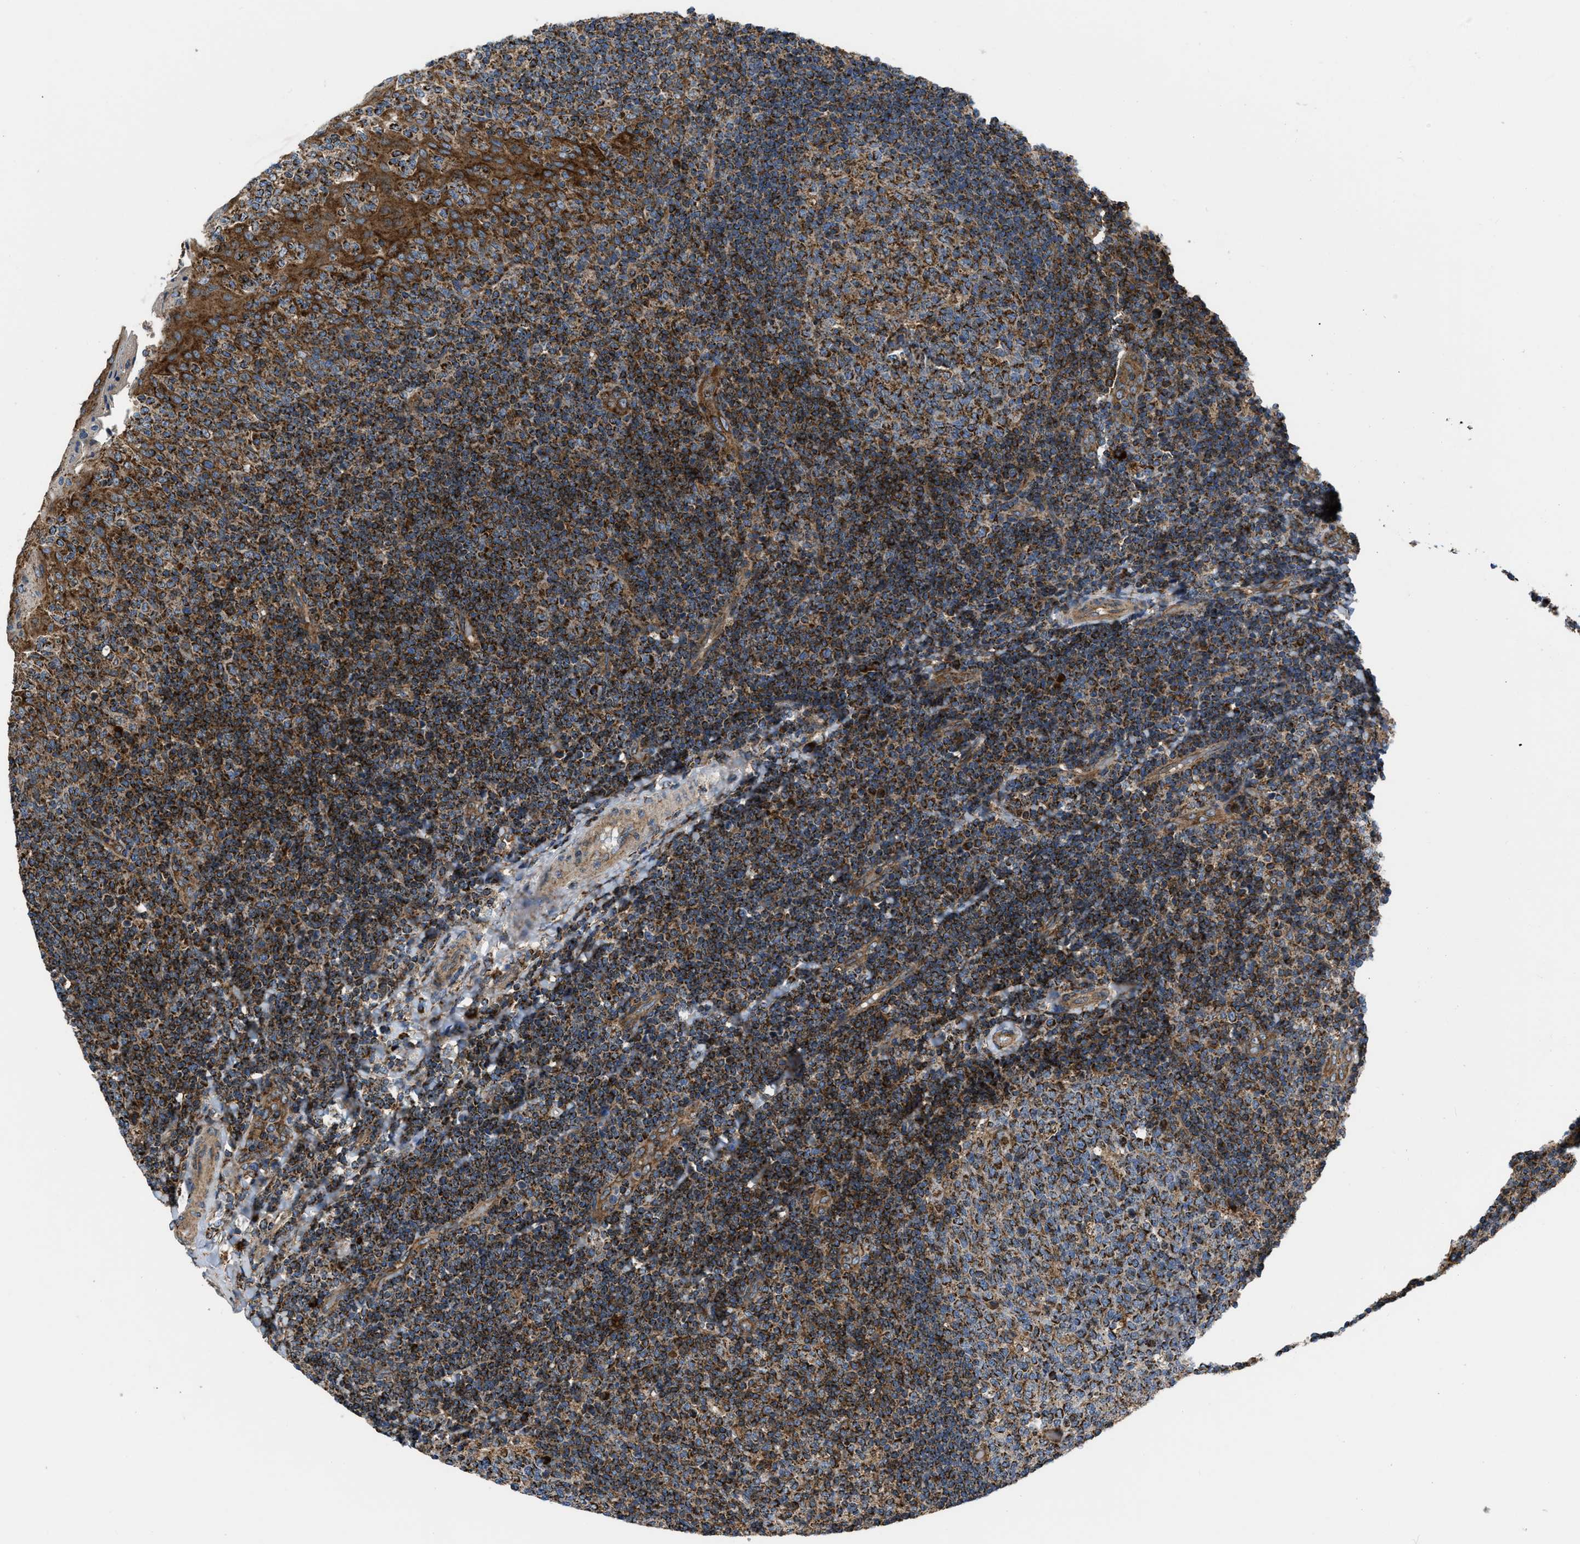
{"staining": {"intensity": "strong", "quantity": ">75%", "location": "cytoplasmic/membranous"}, "tissue": "tonsil", "cell_type": "Germinal center cells", "image_type": "normal", "snomed": [{"axis": "morphology", "description": "Normal tissue, NOS"}, {"axis": "topography", "description": "Tonsil"}], "caption": "IHC micrograph of unremarkable tonsil stained for a protein (brown), which demonstrates high levels of strong cytoplasmic/membranous positivity in approximately >75% of germinal center cells.", "gene": "OPTN", "patient": {"sex": "female", "age": 19}}